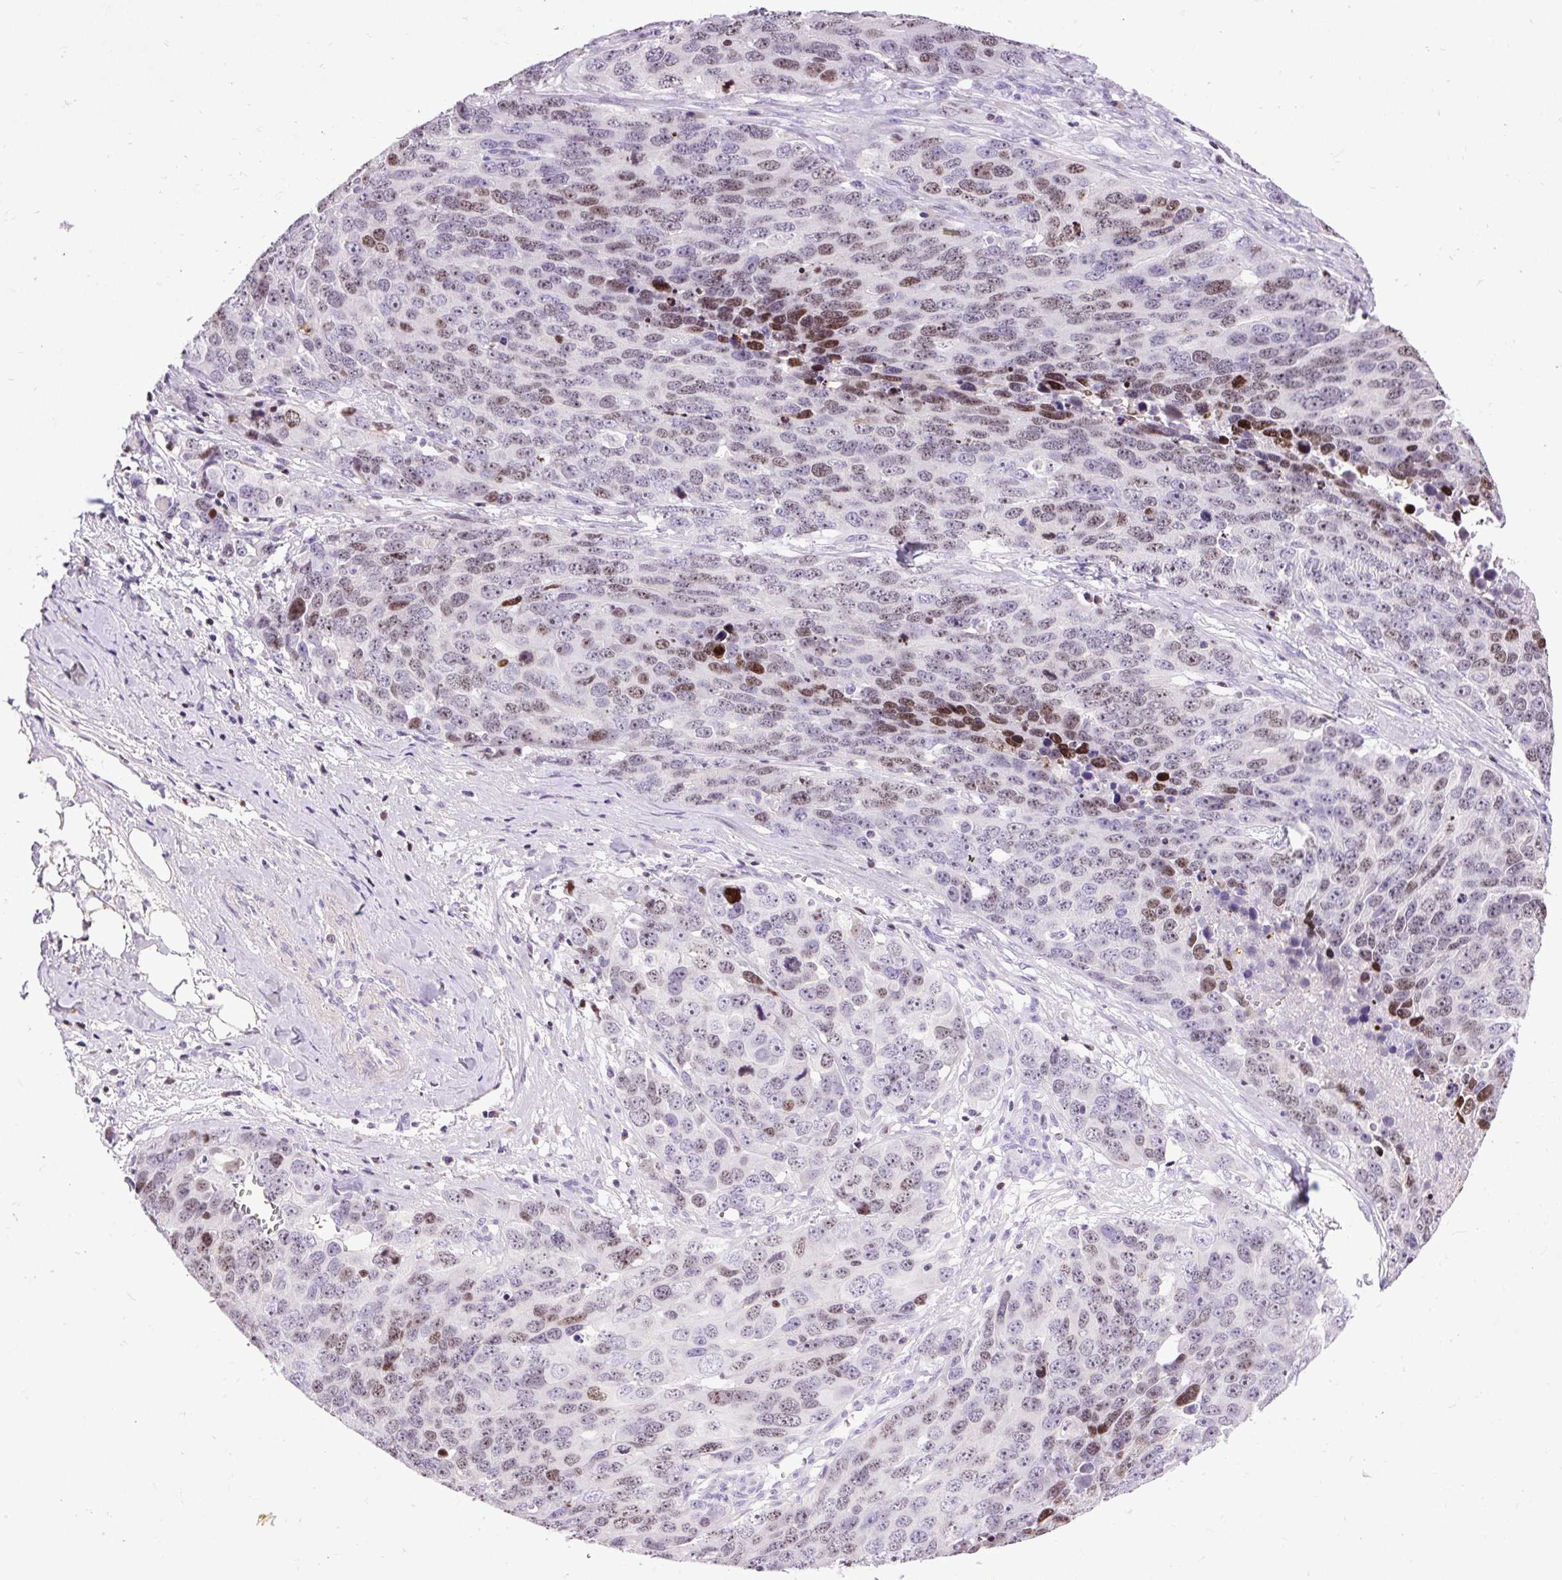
{"staining": {"intensity": "moderate", "quantity": "25%-75%", "location": "nuclear"}, "tissue": "ovarian cancer", "cell_type": "Tumor cells", "image_type": "cancer", "snomed": [{"axis": "morphology", "description": "Cystadenocarcinoma, serous, NOS"}, {"axis": "topography", "description": "Ovary"}], "caption": "The immunohistochemical stain labels moderate nuclear positivity in tumor cells of ovarian cancer (serous cystadenocarcinoma) tissue.", "gene": "SPC24", "patient": {"sex": "female", "age": 76}}